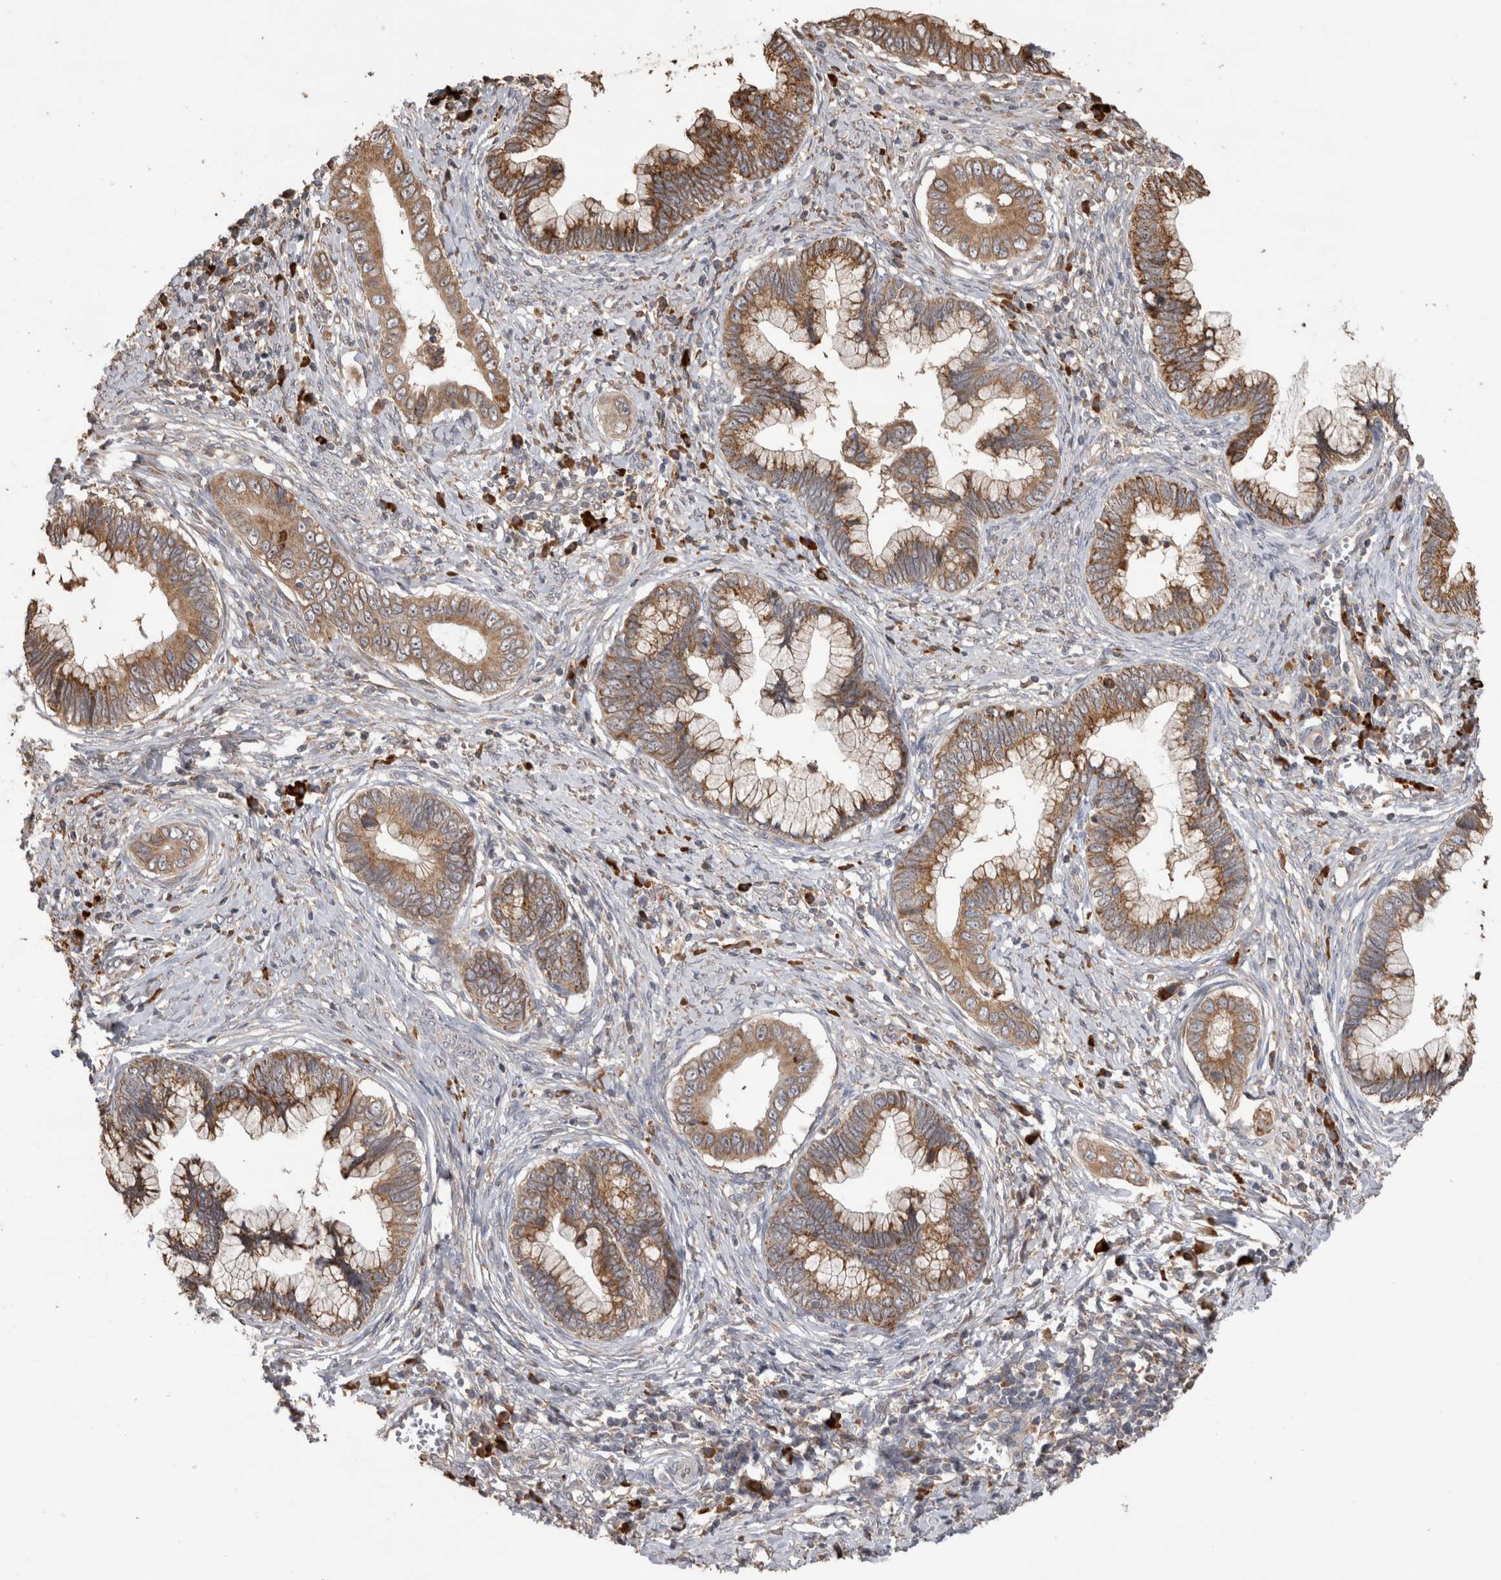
{"staining": {"intensity": "moderate", "quantity": ">75%", "location": "cytoplasmic/membranous"}, "tissue": "cervical cancer", "cell_type": "Tumor cells", "image_type": "cancer", "snomed": [{"axis": "morphology", "description": "Adenocarcinoma, NOS"}, {"axis": "topography", "description": "Cervix"}], "caption": "IHC (DAB) staining of human cervical adenocarcinoma exhibits moderate cytoplasmic/membranous protein positivity in about >75% of tumor cells.", "gene": "TBCE", "patient": {"sex": "female", "age": 44}}